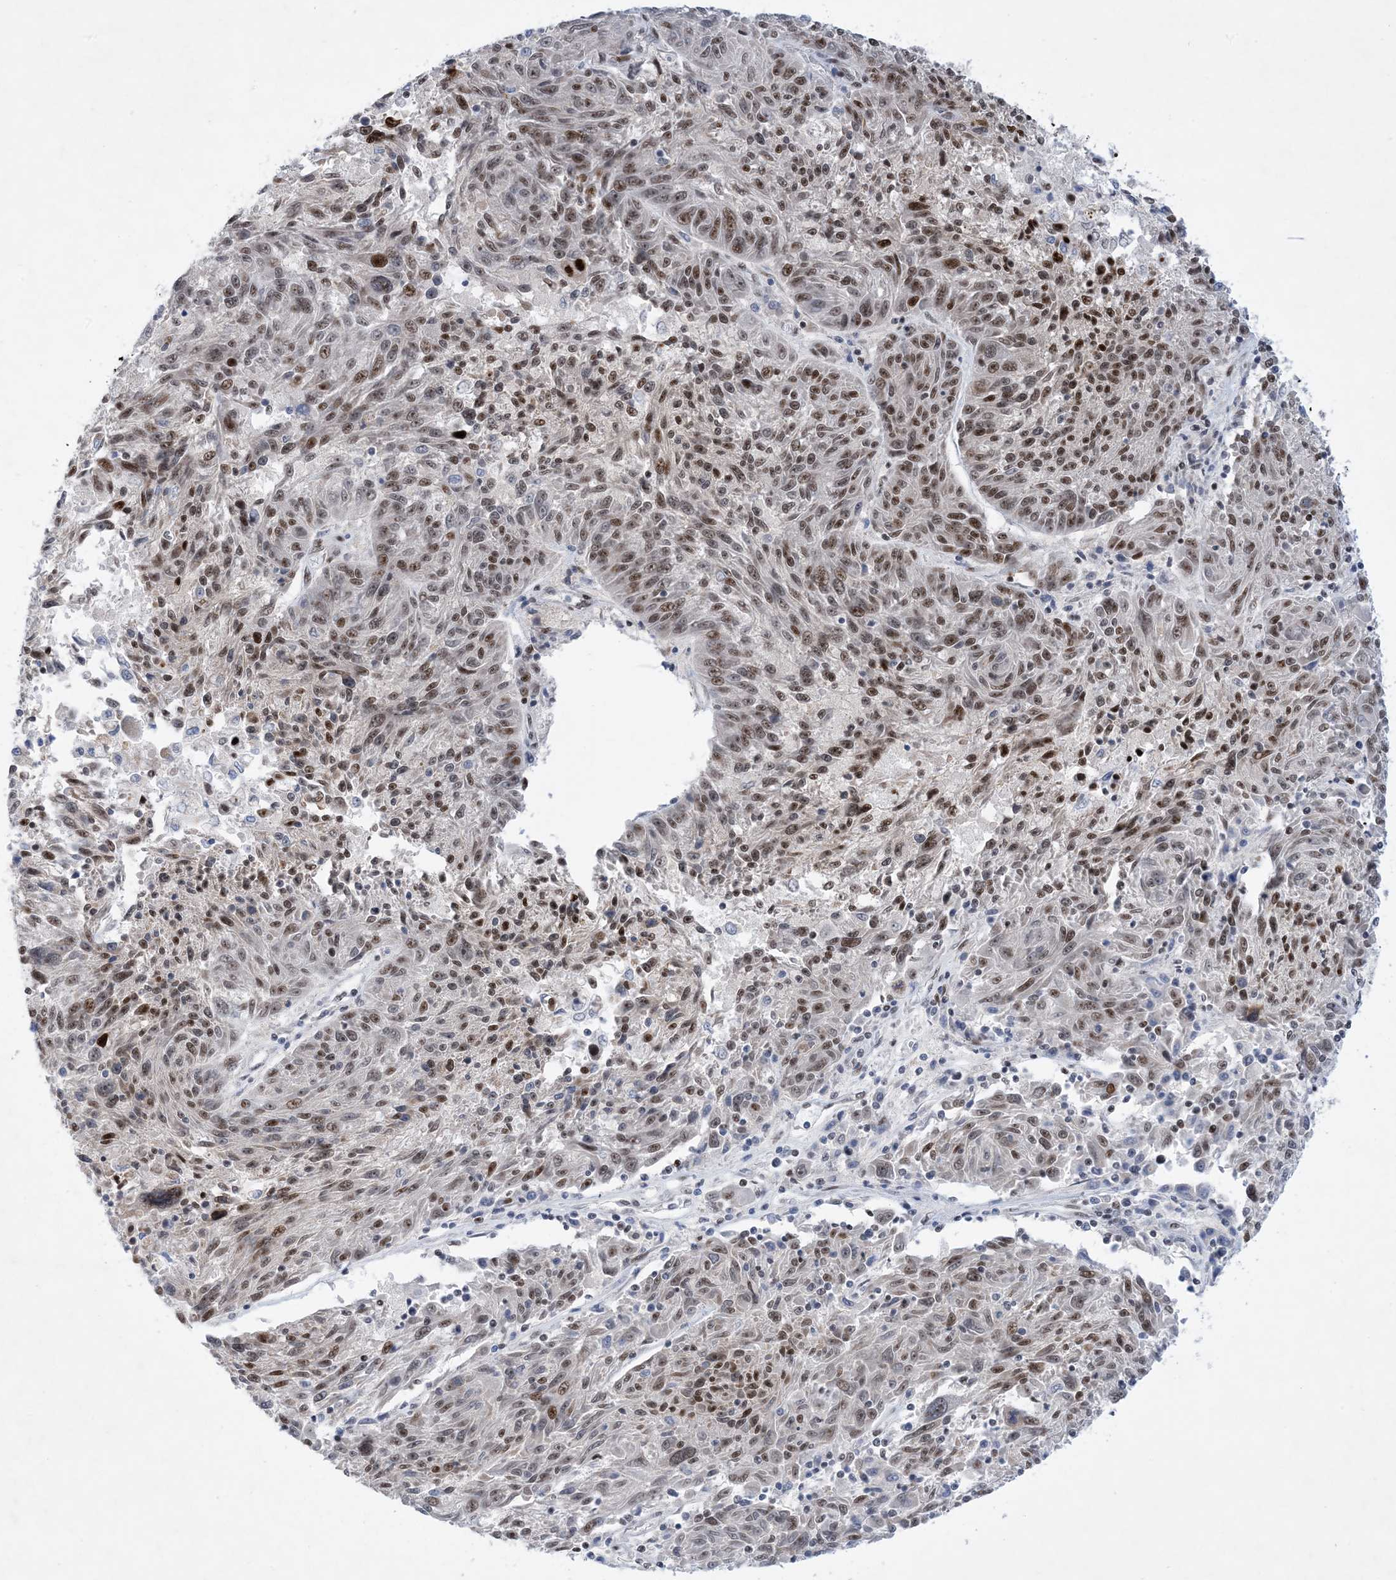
{"staining": {"intensity": "moderate", "quantity": "25%-75%", "location": "nuclear"}, "tissue": "melanoma", "cell_type": "Tumor cells", "image_type": "cancer", "snomed": [{"axis": "morphology", "description": "Malignant melanoma, NOS"}, {"axis": "topography", "description": "Skin"}], "caption": "Immunohistochemical staining of human melanoma demonstrates medium levels of moderate nuclear protein staining in about 25%-75% of tumor cells.", "gene": "TSPYL1", "patient": {"sex": "male", "age": 53}}